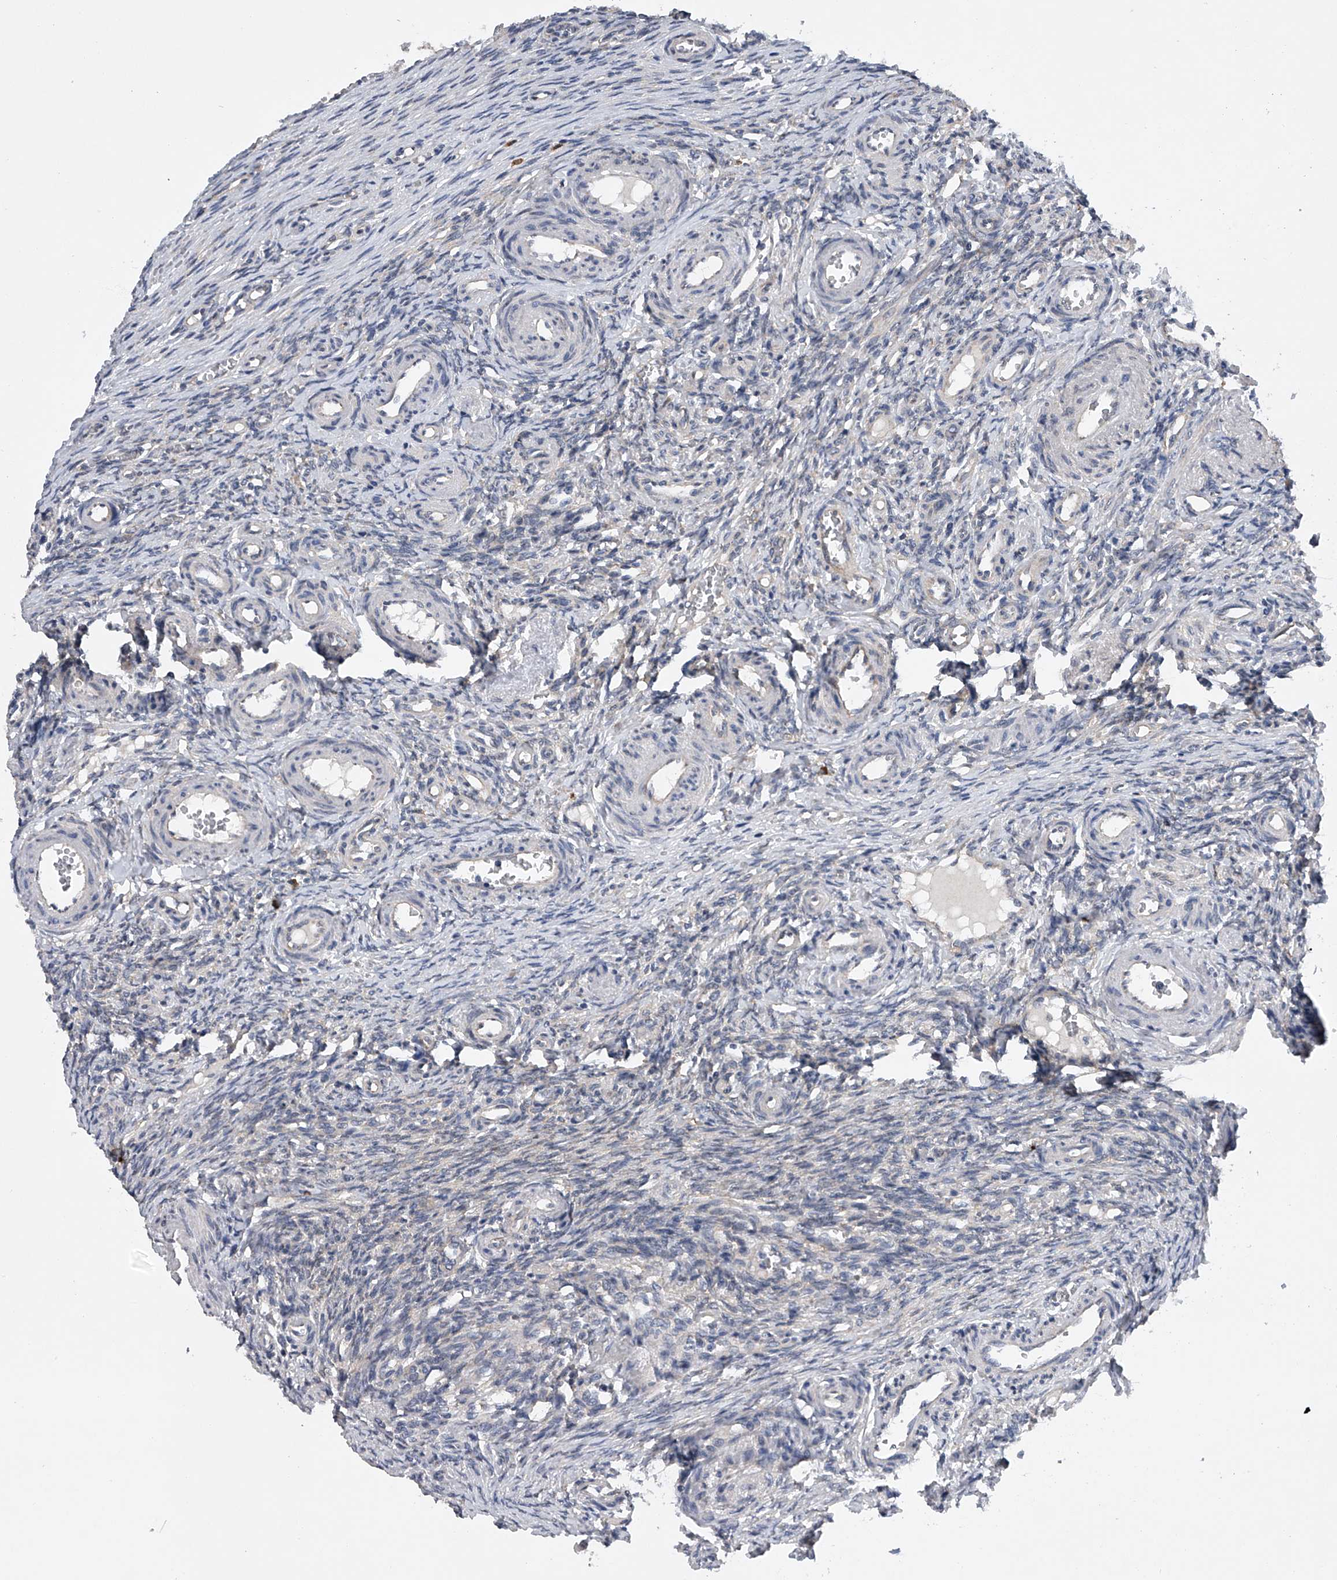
{"staining": {"intensity": "negative", "quantity": "none", "location": "none"}, "tissue": "ovary", "cell_type": "Ovarian stroma cells", "image_type": "normal", "snomed": [{"axis": "morphology", "description": "Adenocarcinoma, NOS"}, {"axis": "topography", "description": "Endometrium"}], "caption": "DAB (3,3'-diaminobenzidine) immunohistochemical staining of benign human ovary demonstrates no significant positivity in ovarian stroma cells. The staining is performed using DAB (3,3'-diaminobenzidine) brown chromogen with nuclei counter-stained in using hematoxylin.", "gene": "RNF5", "patient": {"sex": "female", "age": 32}}